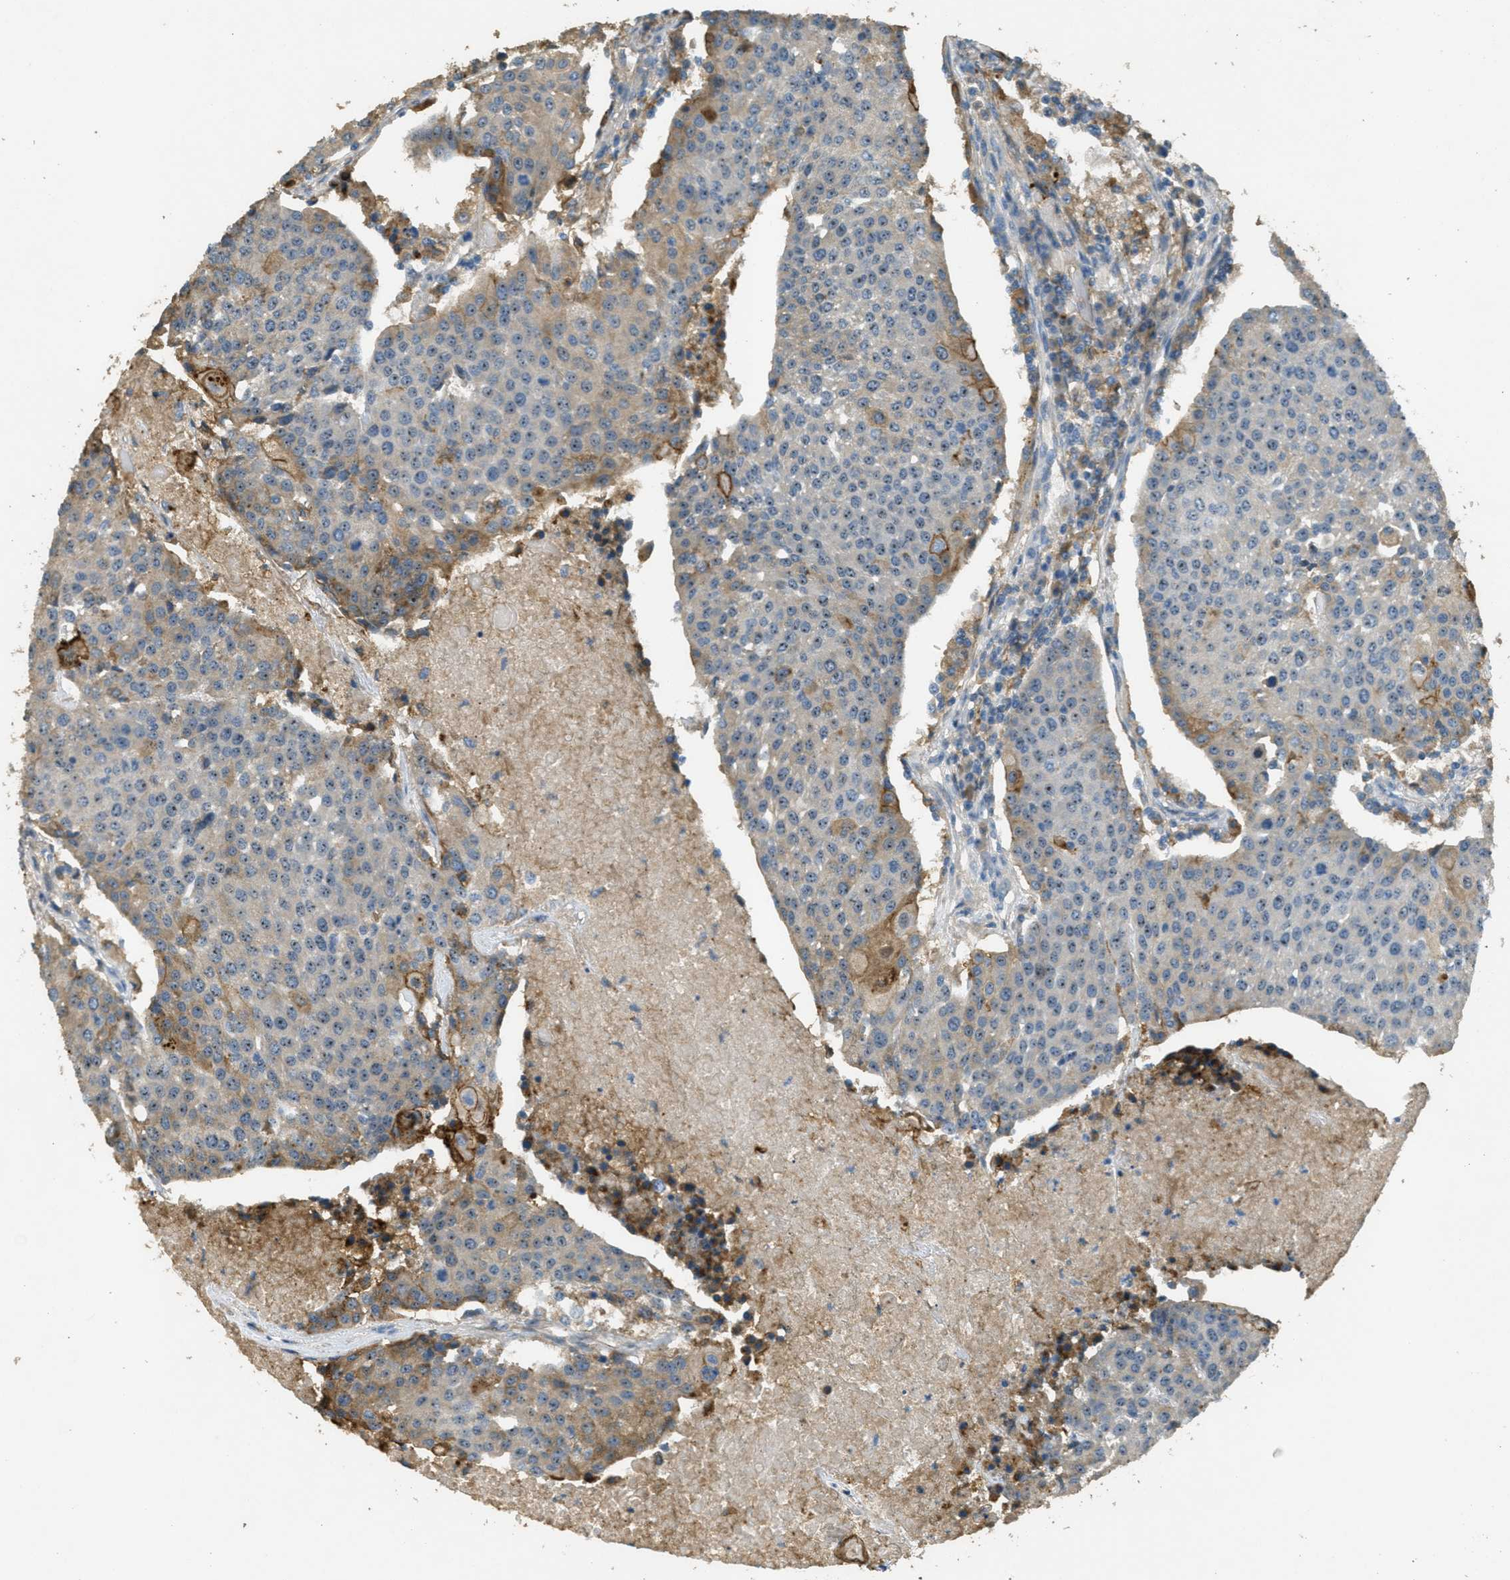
{"staining": {"intensity": "moderate", "quantity": "<25%", "location": "cytoplasmic/membranous,nuclear"}, "tissue": "urothelial cancer", "cell_type": "Tumor cells", "image_type": "cancer", "snomed": [{"axis": "morphology", "description": "Urothelial carcinoma, High grade"}, {"axis": "topography", "description": "Urinary bladder"}], "caption": "Immunohistochemical staining of human urothelial carcinoma (high-grade) exhibits low levels of moderate cytoplasmic/membranous and nuclear positivity in approximately <25% of tumor cells.", "gene": "OSMR", "patient": {"sex": "female", "age": 85}}